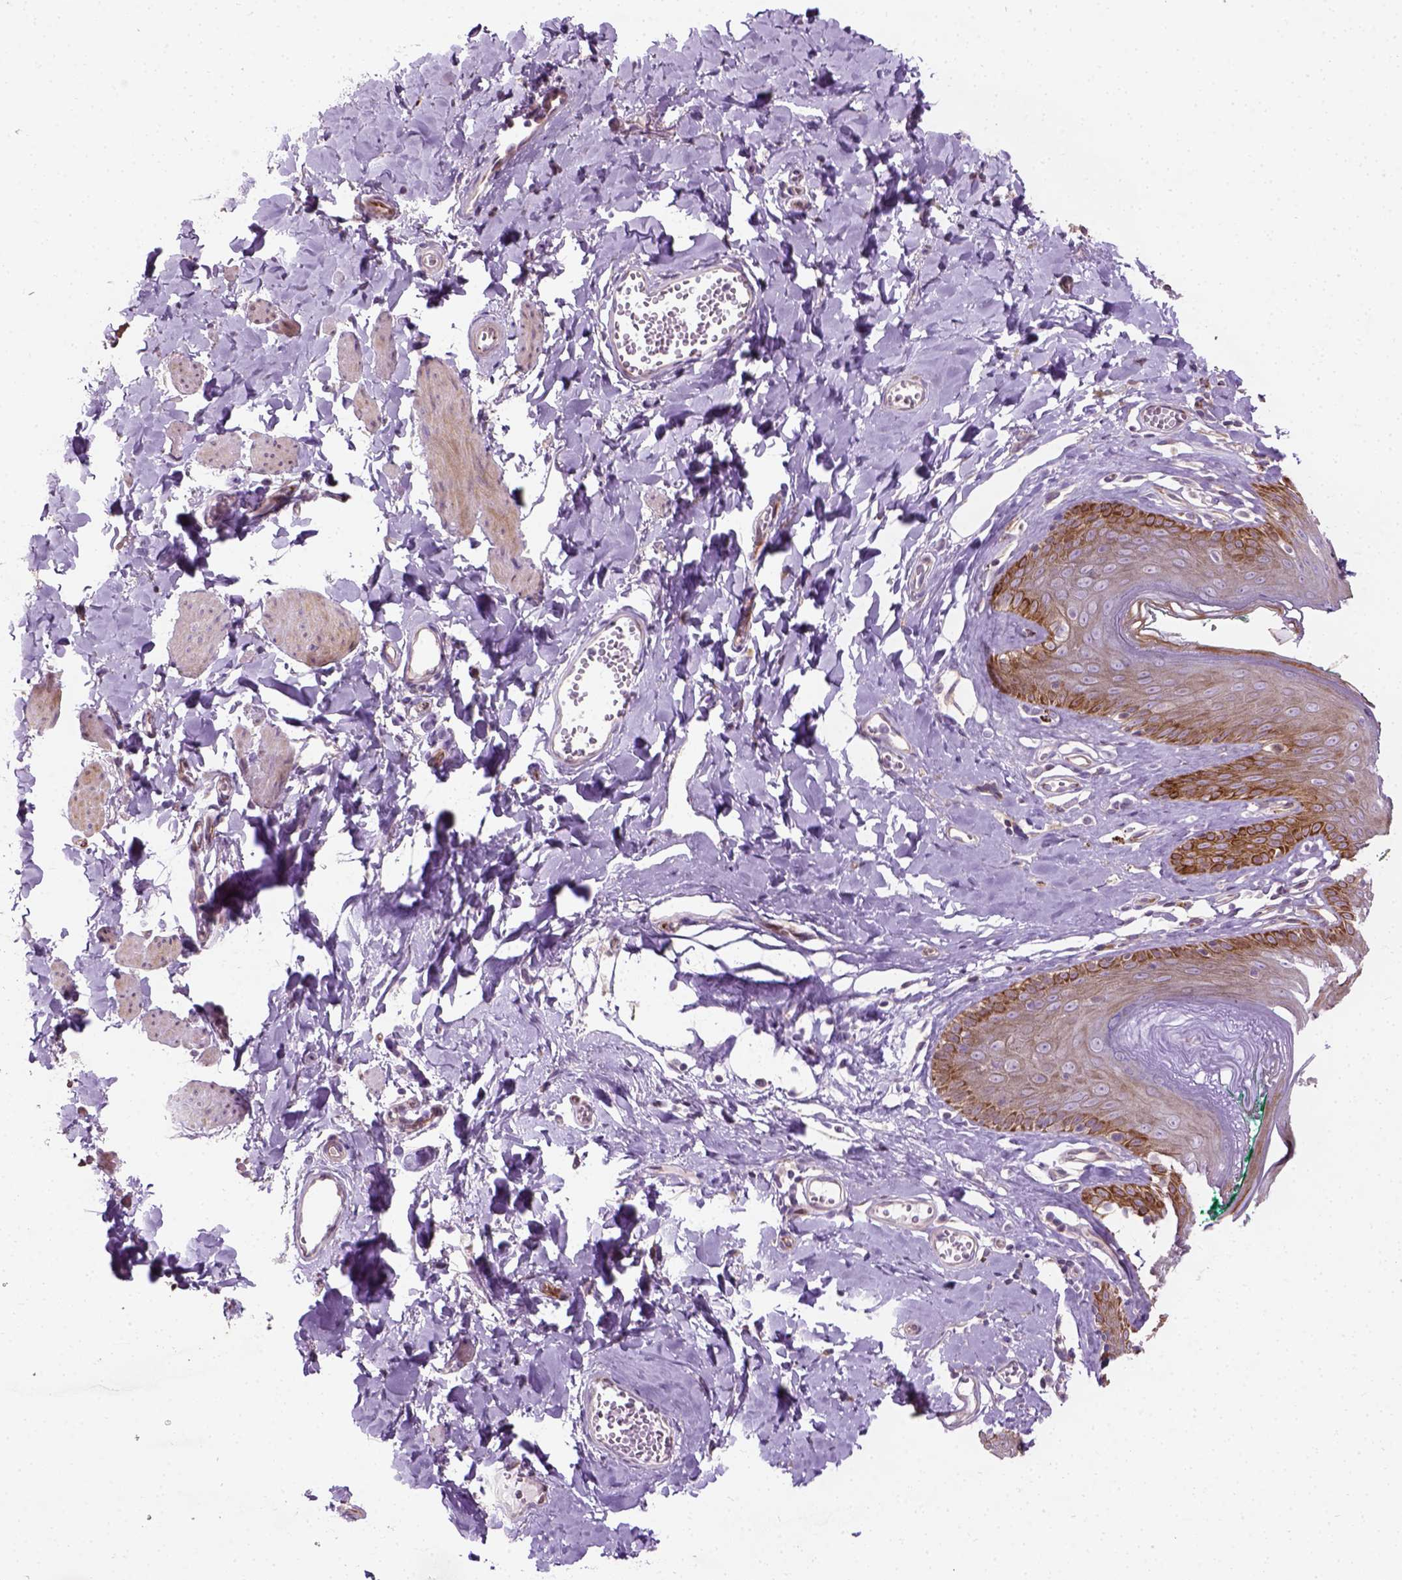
{"staining": {"intensity": "strong", "quantity": "25%-75%", "location": "cytoplasmic/membranous"}, "tissue": "skin", "cell_type": "Epidermal cells", "image_type": "normal", "snomed": [{"axis": "morphology", "description": "Normal tissue, NOS"}, {"axis": "topography", "description": "Vulva"}, {"axis": "topography", "description": "Peripheral nerve tissue"}], "caption": "Protein staining of unremarkable skin reveals strong cytoplasmic/membranous positivity in approximately 25%-75% of epidermal cells.", "gene": "PKP3", "patient": {"sex": "female", "age": 66}}